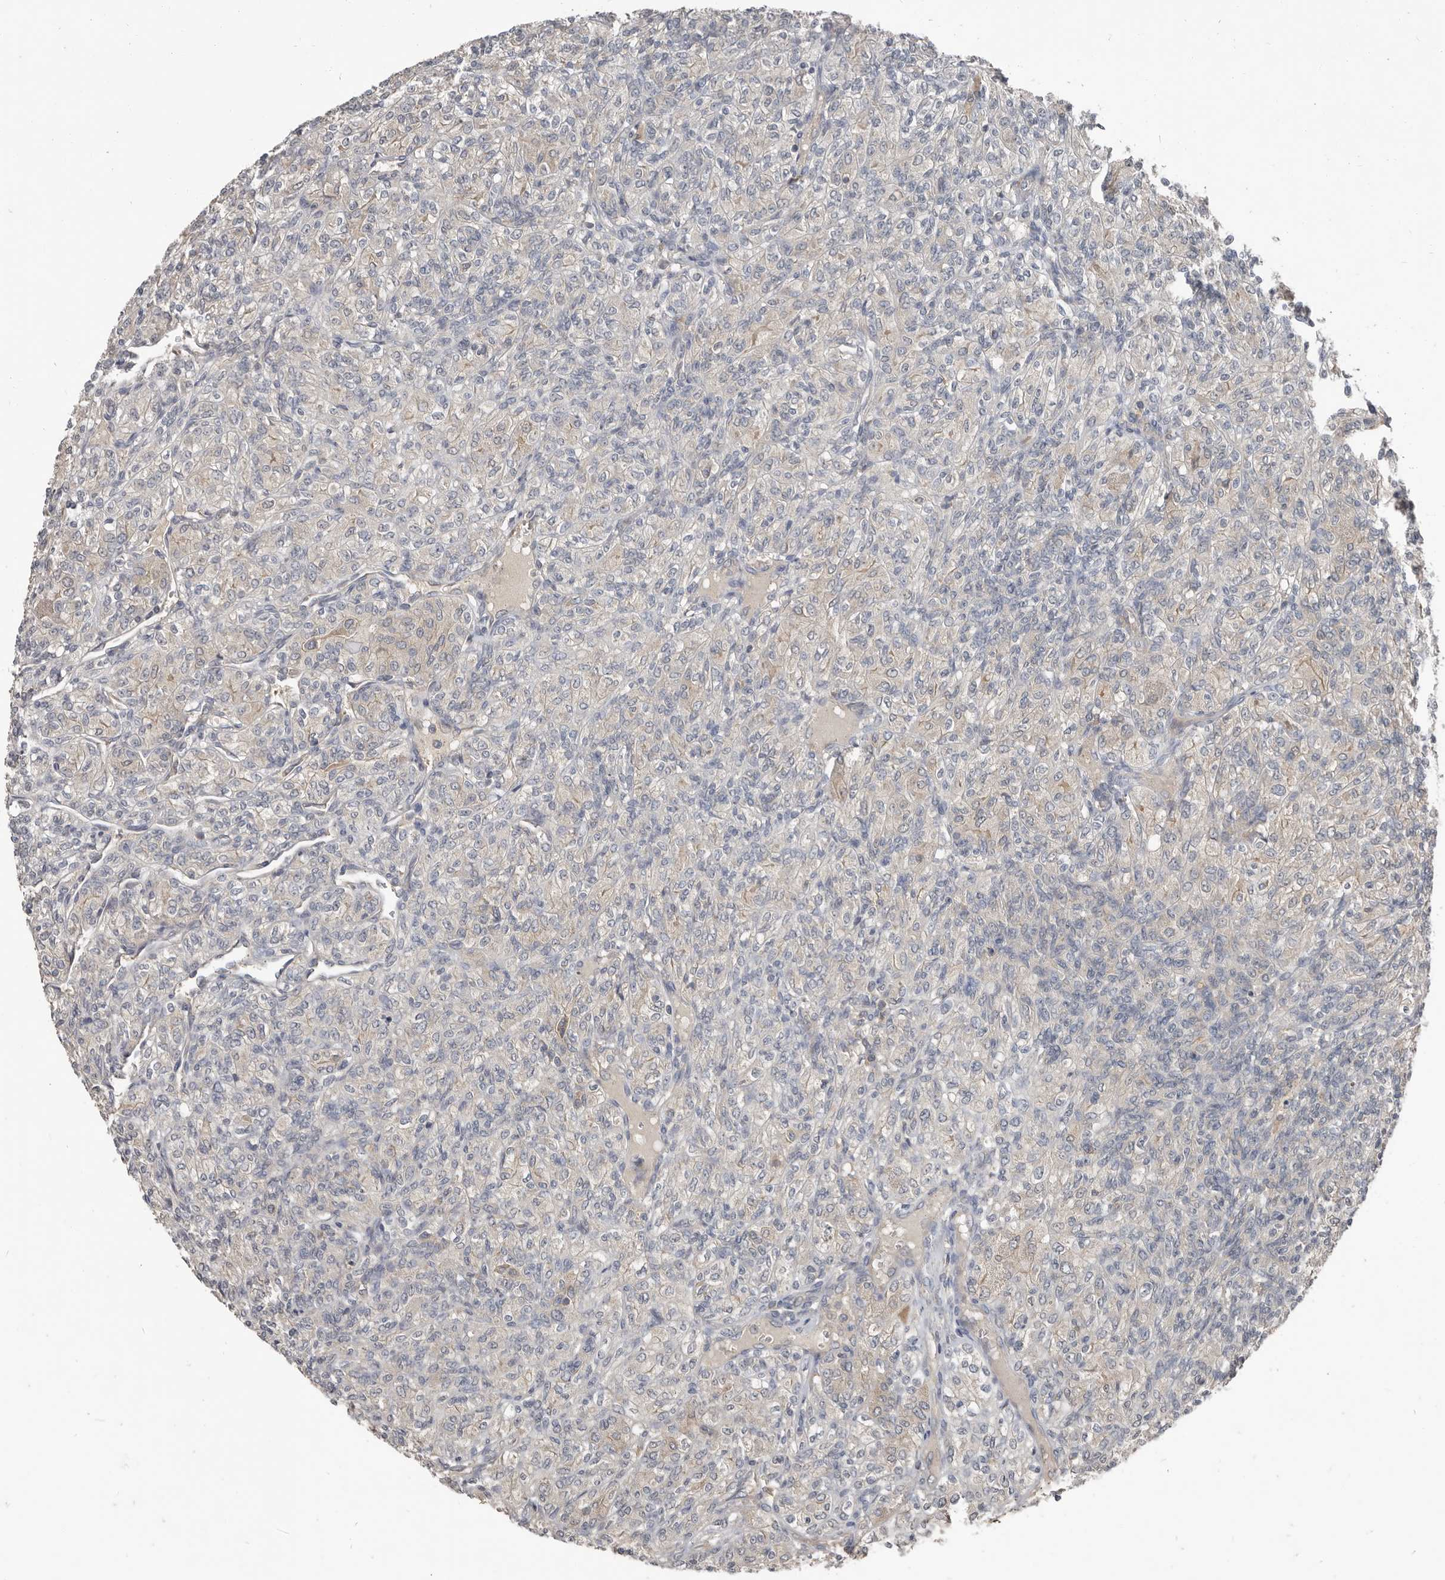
{"staining": {"intensity": "weak", "quantity": "<25%", "location": "cytoplasmic/membranous"}, "tissue": "renal cancer", "cell_type": "Tumor cells", "image_type": "cancer", "snomed": [{"axis": "morphology", "description": "Adenocarcinoma, NOS"}, {"axis": "topography", "description": "Kidney"}], "caption": "Photomicrograph shows no significant protein staining in tumor cells of renal cancer (adenocarcinoma).", "gene": "AKNAD1", "patient": {"sex": "male", "age": 77}}